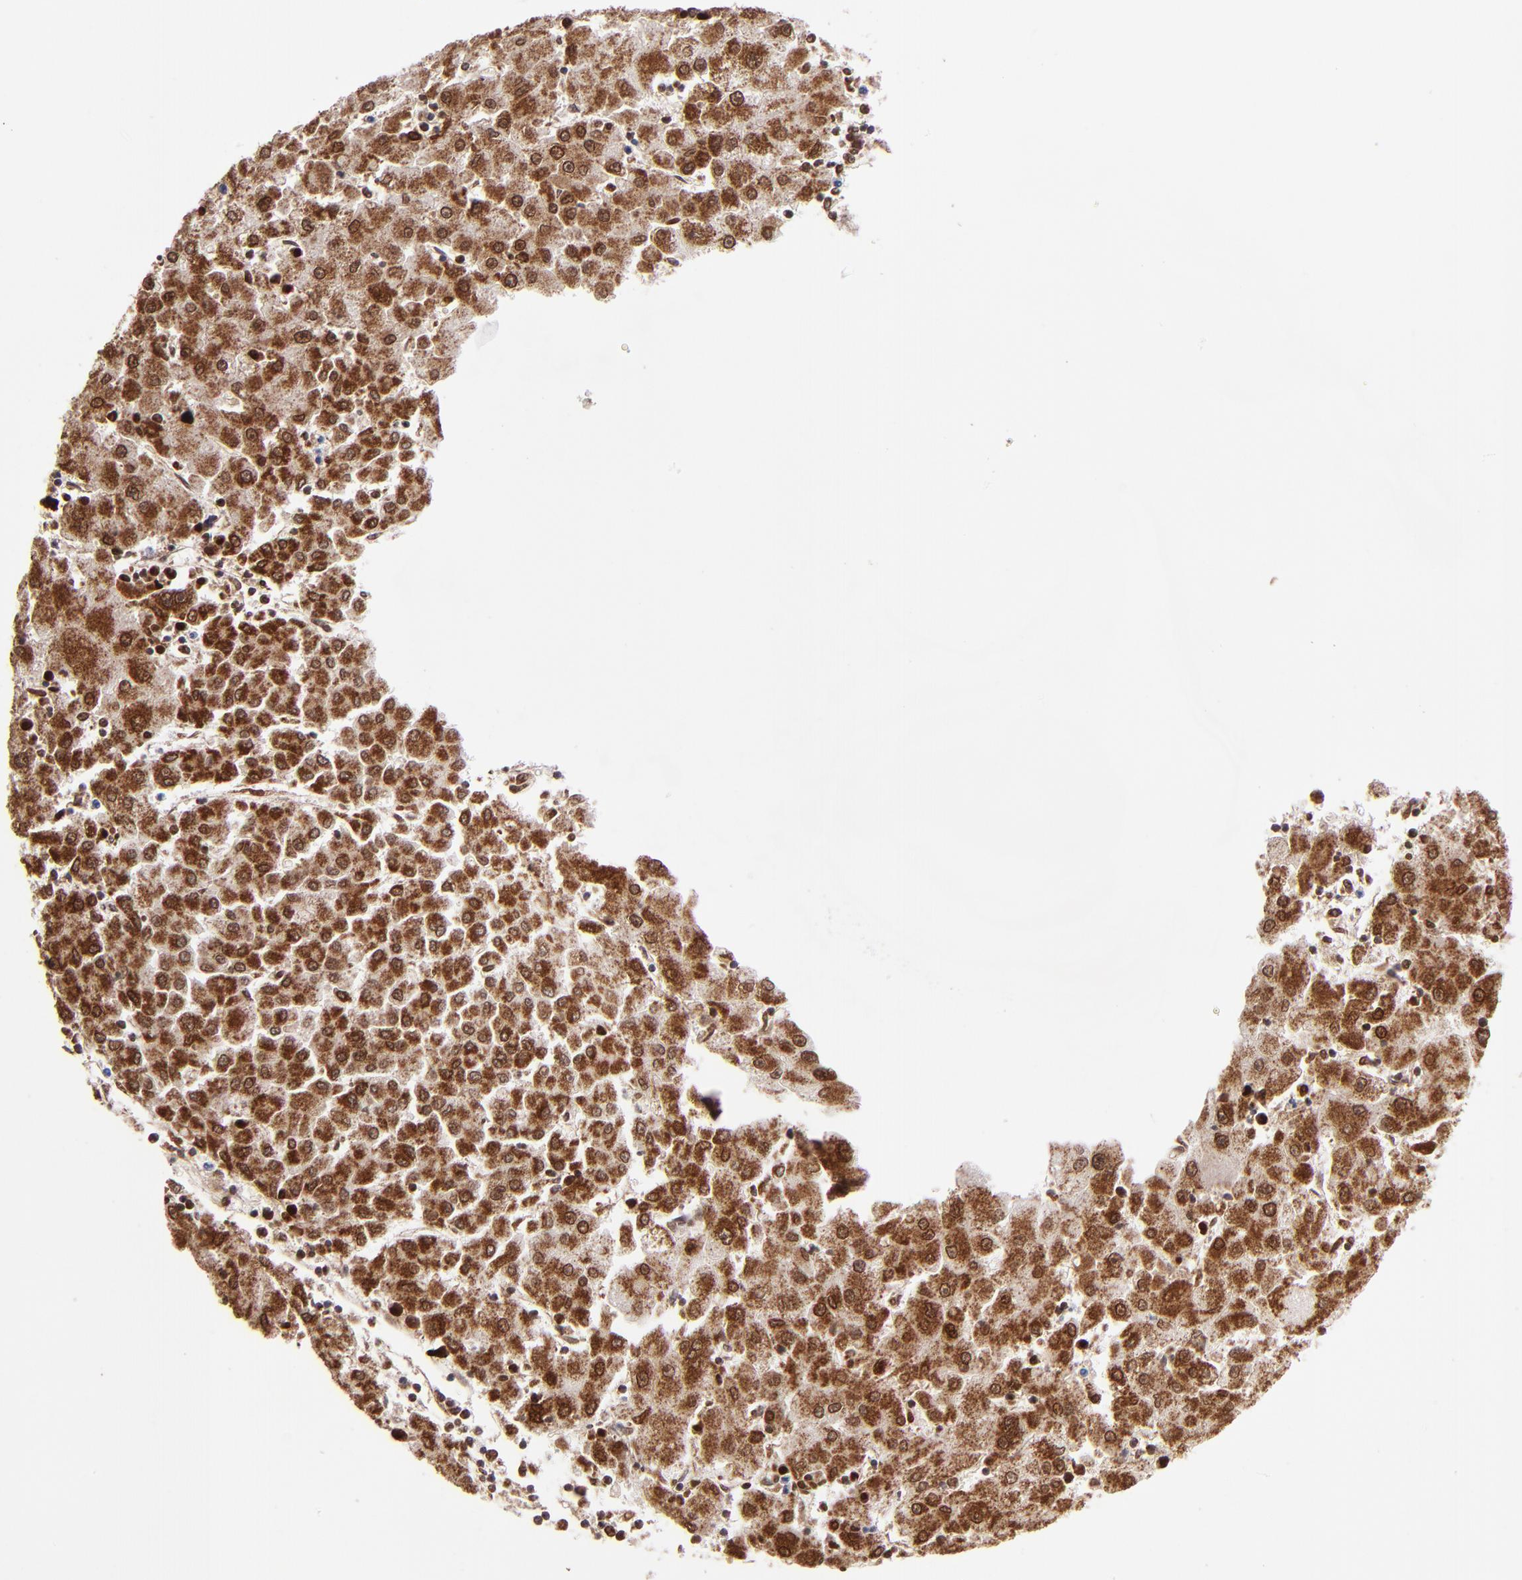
{"staining": {"intensity": "strong", "quantity": ">75%", "location": "cytoplasmic/membranous,nuclear"}, "tissue": "liver cancer", "cell_type": "Tumor cells", "image_type": "cancer", "snomed": [{"axis": "morphology", "description": "Carcinoma, Hepatocellular, NOS"}, {"axis": "topography", "description": "Liver"}], "caption": "Human liver hepatocellular carcinoma stained for a protein (brown) exhibits strong cytoplasmic/membranous and nuclear positive staining in approximately >75% of tumor cells.", "gene": "TOP1MT", "patient": {"sex": "male", "age": 72}}